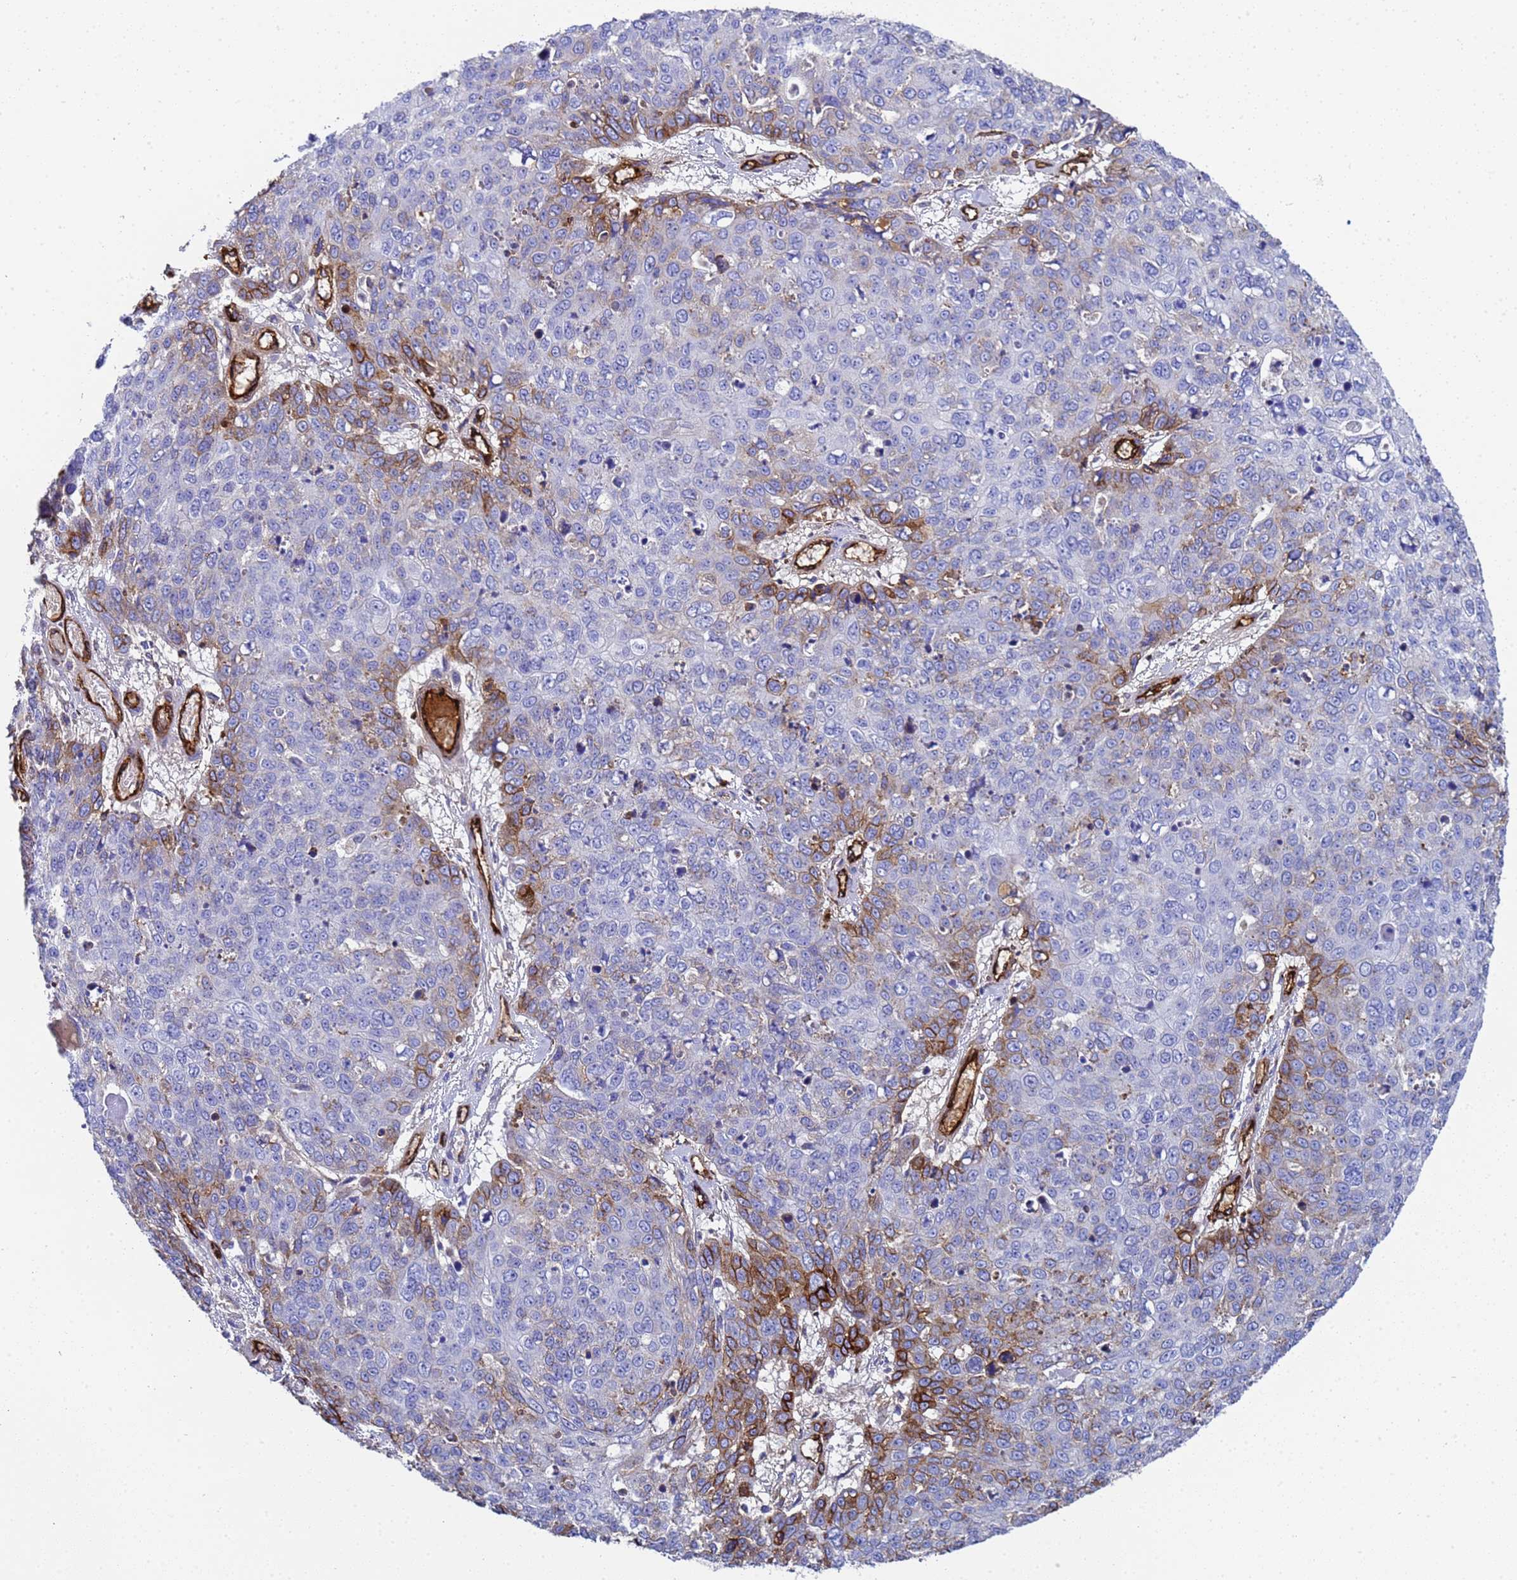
{"staining": {"intensity": "moderate", "quantity": "<25%", "location": "cytoplasmic/membranous"}, "tissue": "skin cancer", "cell_type": "Tumor cells", "image_type": "cancer", "snomed": [{"axis": "morphology", "description": "Squamous cell carcinoma, NOS"}, {"axis": "topography", "description": "Skin"}], "caption": "Immunohistochemical staining of skin cancer reveals low levels of moderate cytoplasmic/membranous staining in approximately <25% of tumor cells. The protein of interest is shown in brown color, while the nuclei are stained blue.", "gene": "ADIPOQ", "patient": {"sex": "male", "age": 71}}